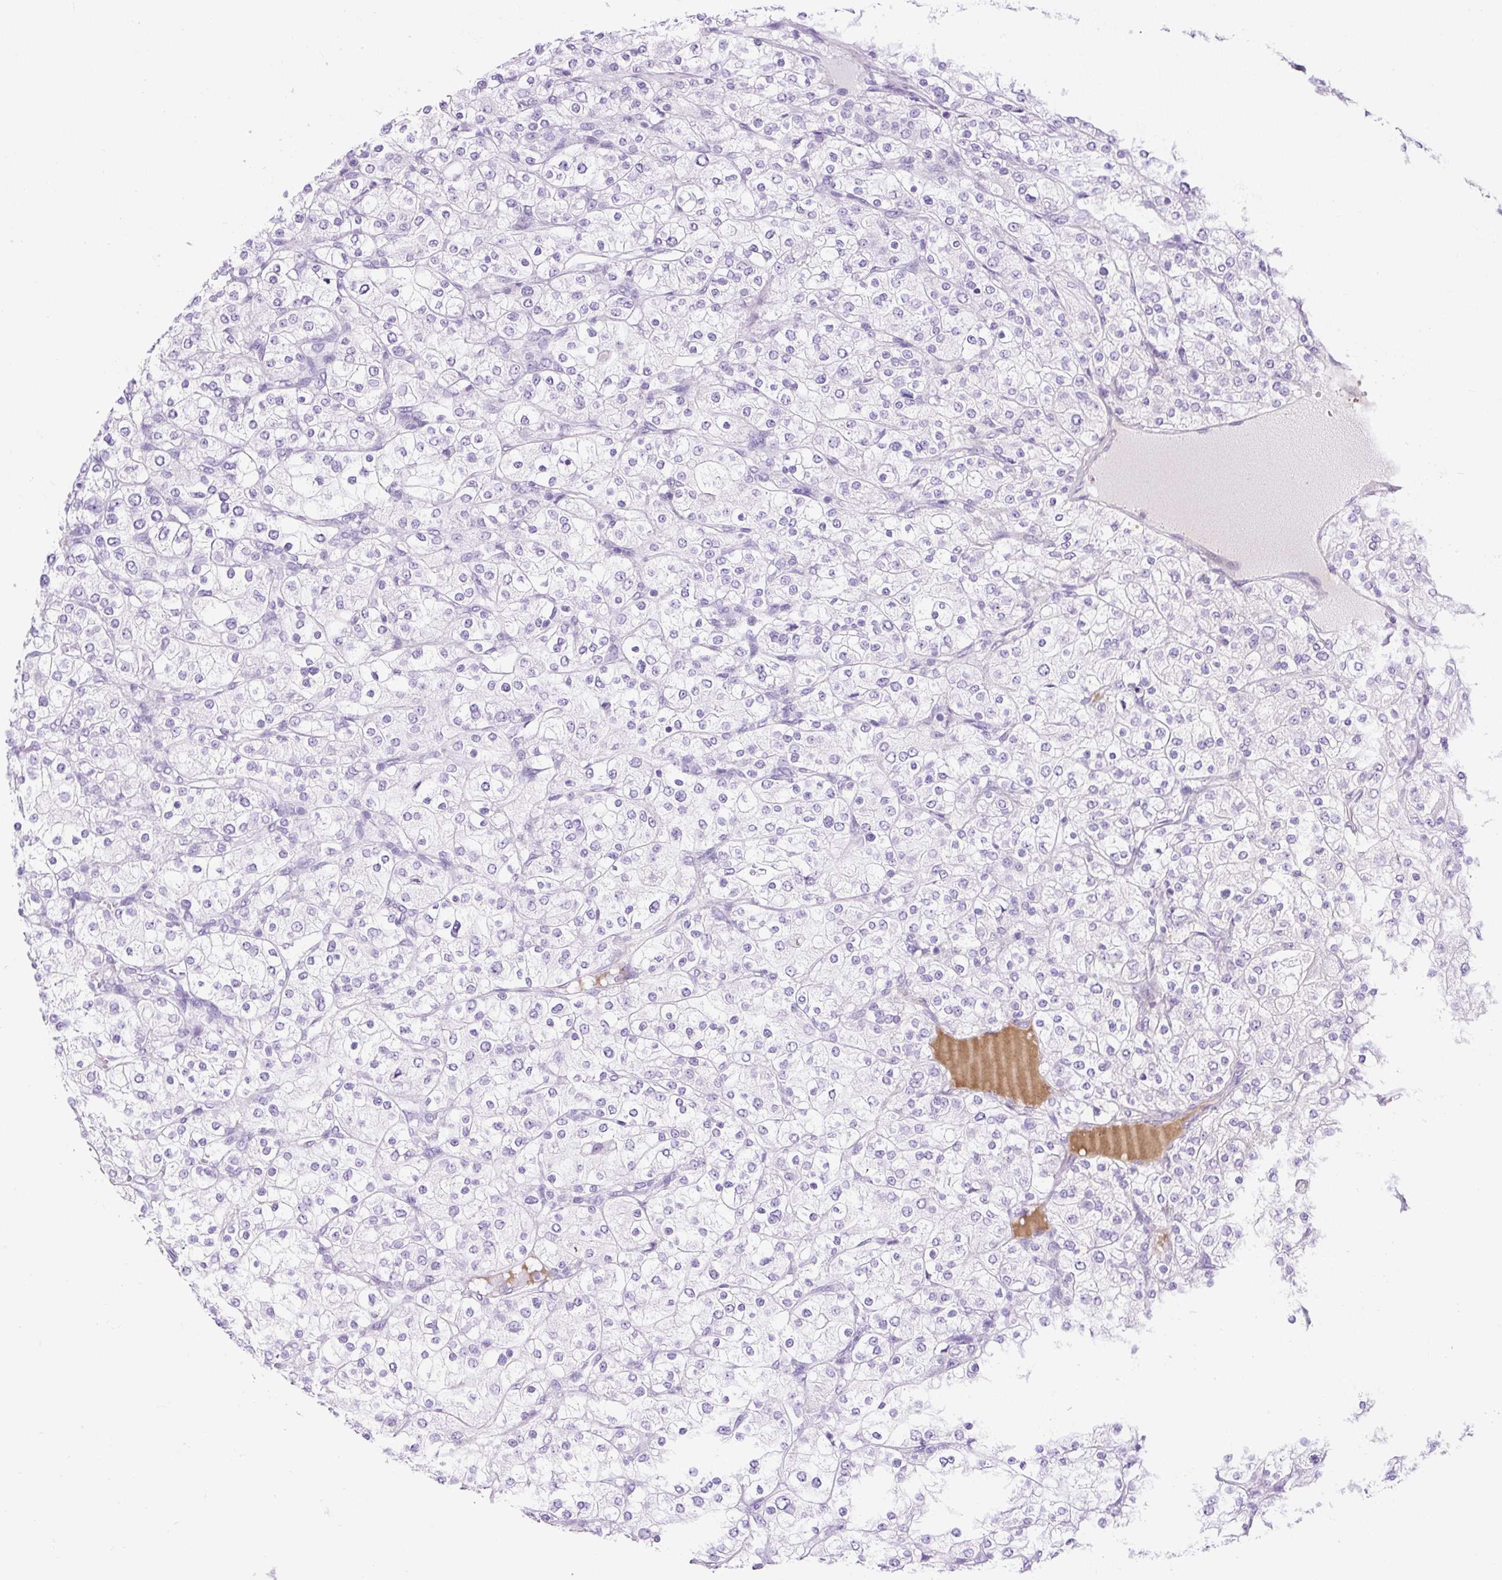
{"staining": {"intensity": "negative", "quantity": "none", "location": "none"}, "tissue": "renal cancer", "cell_type": "Tumor cells", "image_type": "cancer", "snomed": [{"axis": "morphology", "description": "Adenocarcinoma, NOS"}, {"axis": "topography", "description": "Kidney"}], "caption": "Tumor cells show no significant expression in adenocarcinoma (renal). Nuclei are stained in blue.", "gene": "TMEM200B", "patient": {"sex": "male", "age": 80}}